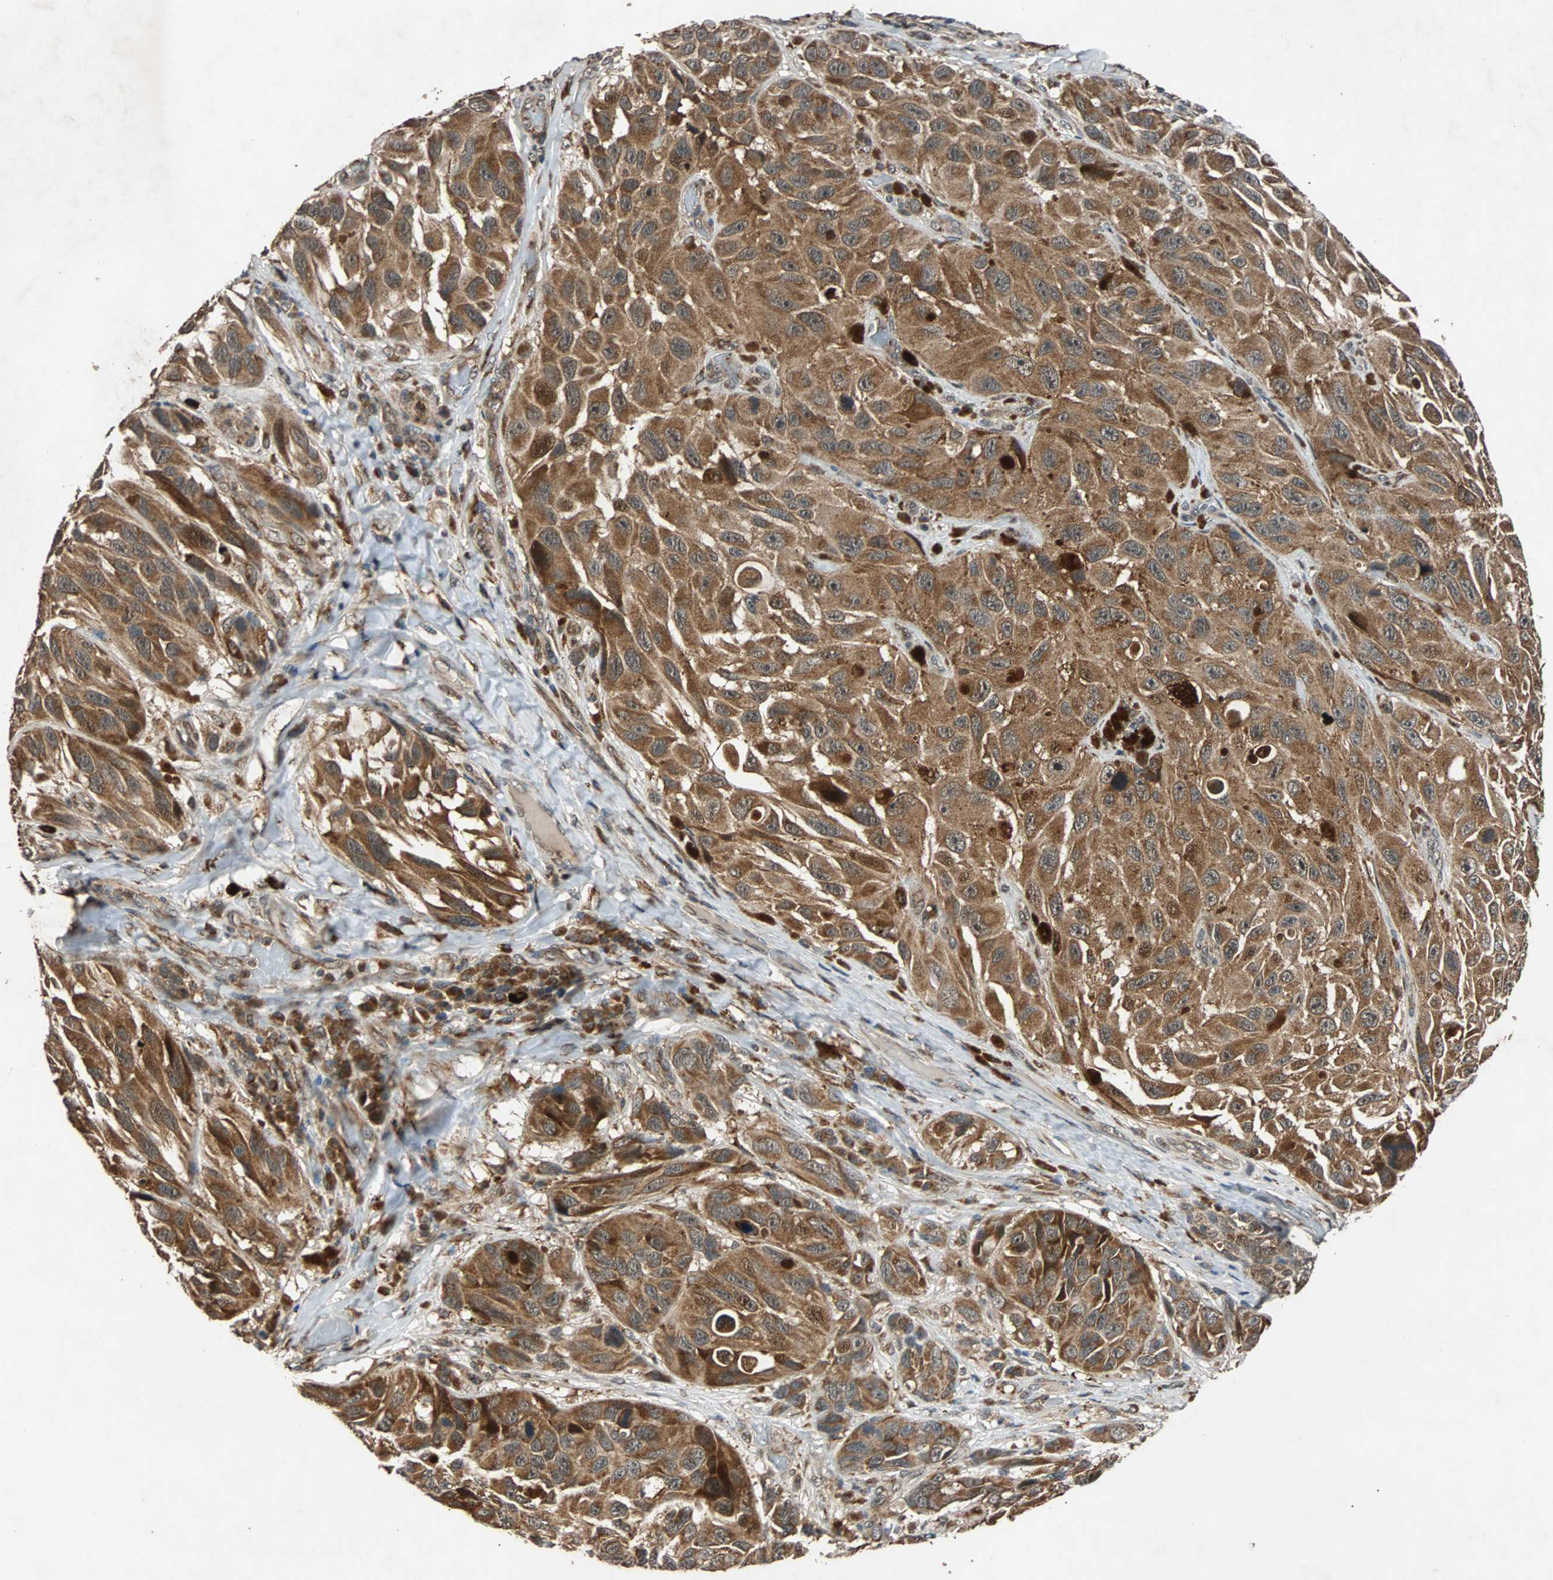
{"staining": {"intensity": "strong", "quantity": ">75%", "location": "cytoplasmic/membranous"}, "tissue": "melanoma", "cell_type": "Tumor cells", "image_type": "cancer", "snomed": [{"axis": "morphology", "description": "Malignant melanoma, NOS"}, {"axis": "topography", "description": "Skin"}], "caption": "Immunohistochemistry (DAB) staining of melanoma shows strong cytoplasmic/membranous protein staining in about >75% of tumor cells.", "gene": "USP31", "patient": {"sex": "female", "age": 73}}